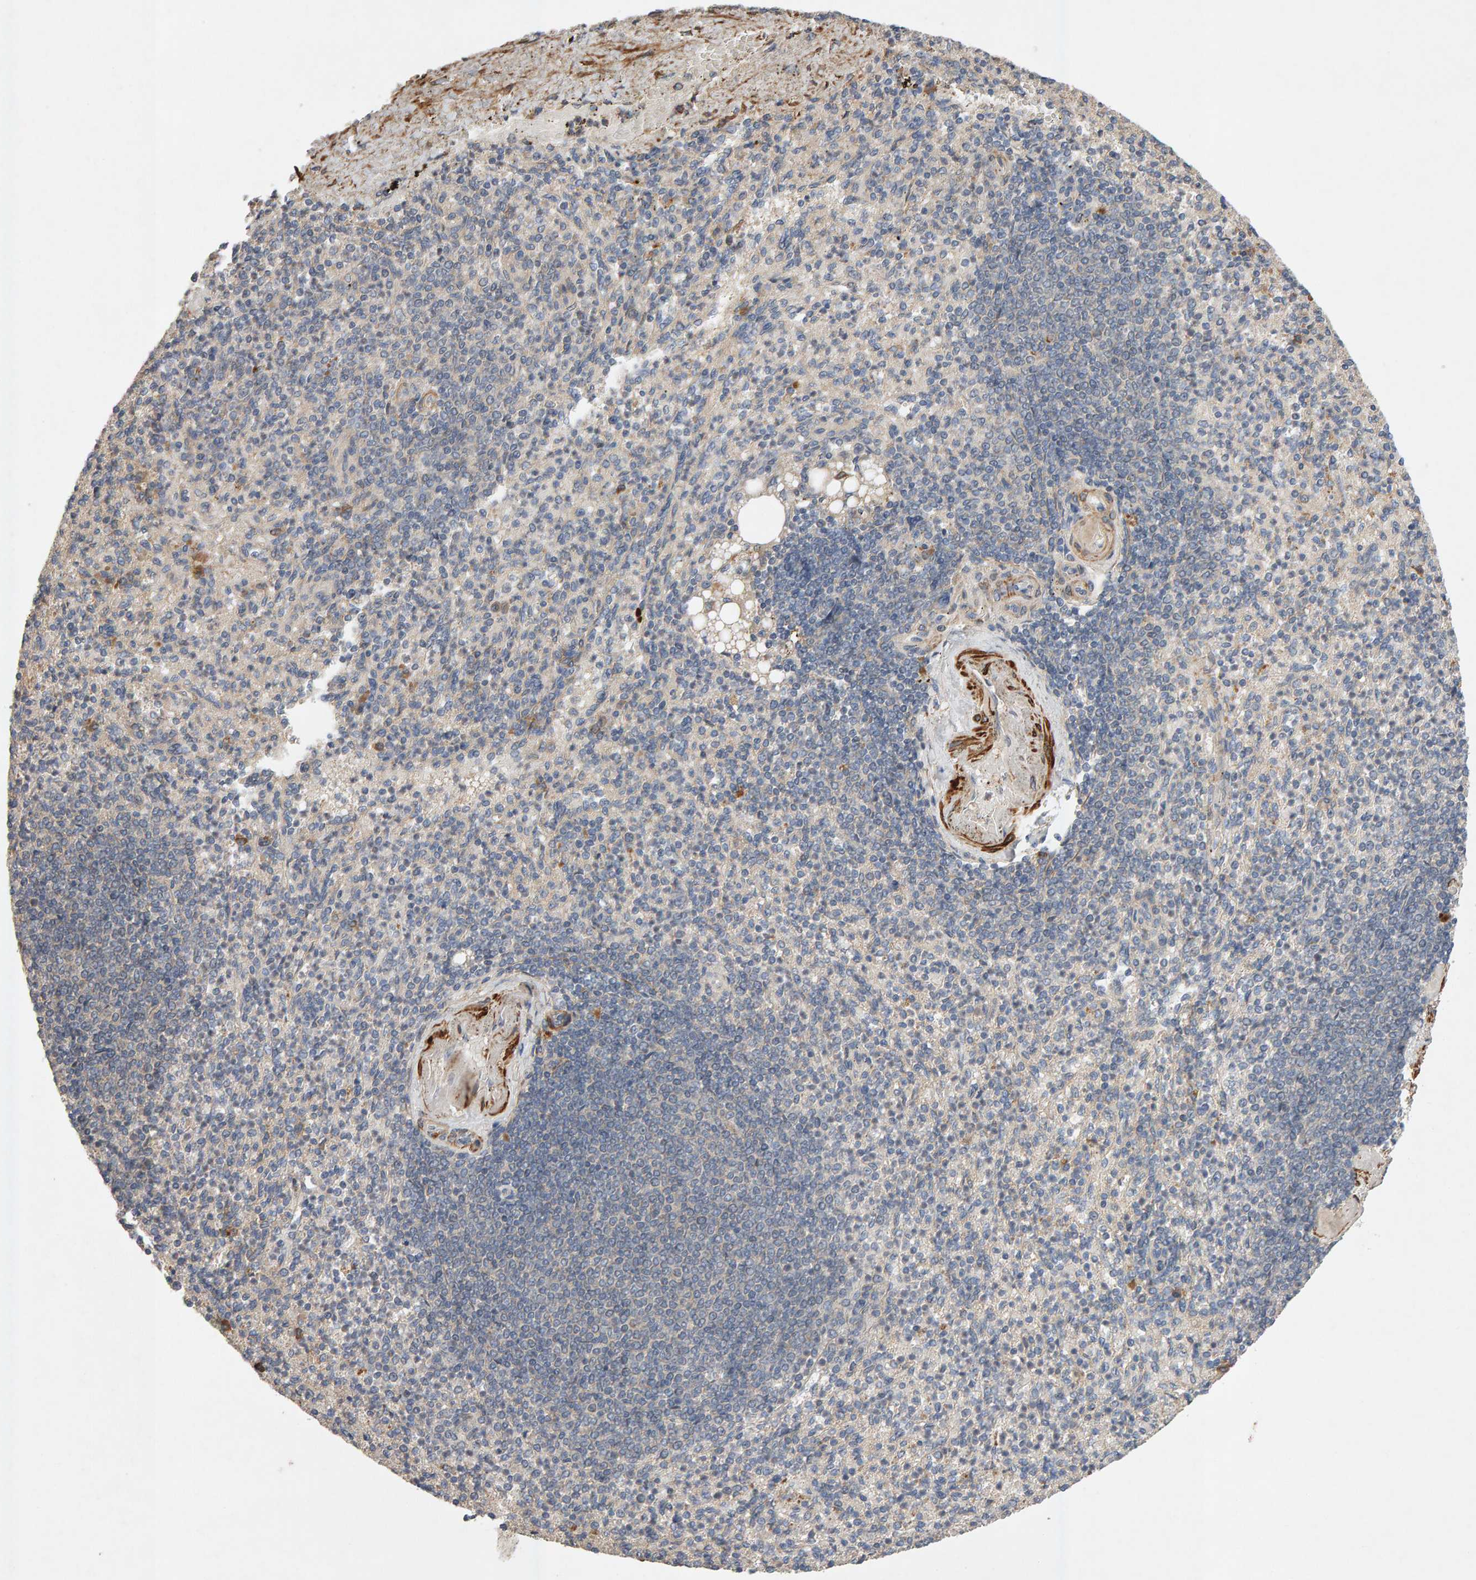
{"staining": {"intensity": "negative", "quantity": "none", "location": "none"}, "tissue": "spleen", "cell_type": "Cells in red pulp", "image_type": "normal", "snomed": [{"axis": "morphology", "description": "Normal tissue, NOS"}, {"axis": "topography", "description": "Spleen"}], "caption": "This is an IHC micrograph of normal spleen. There is no positivity in cells in red pulp.", "gene": "RNF19A", "patient": {"sex": "female", "age": 74}}